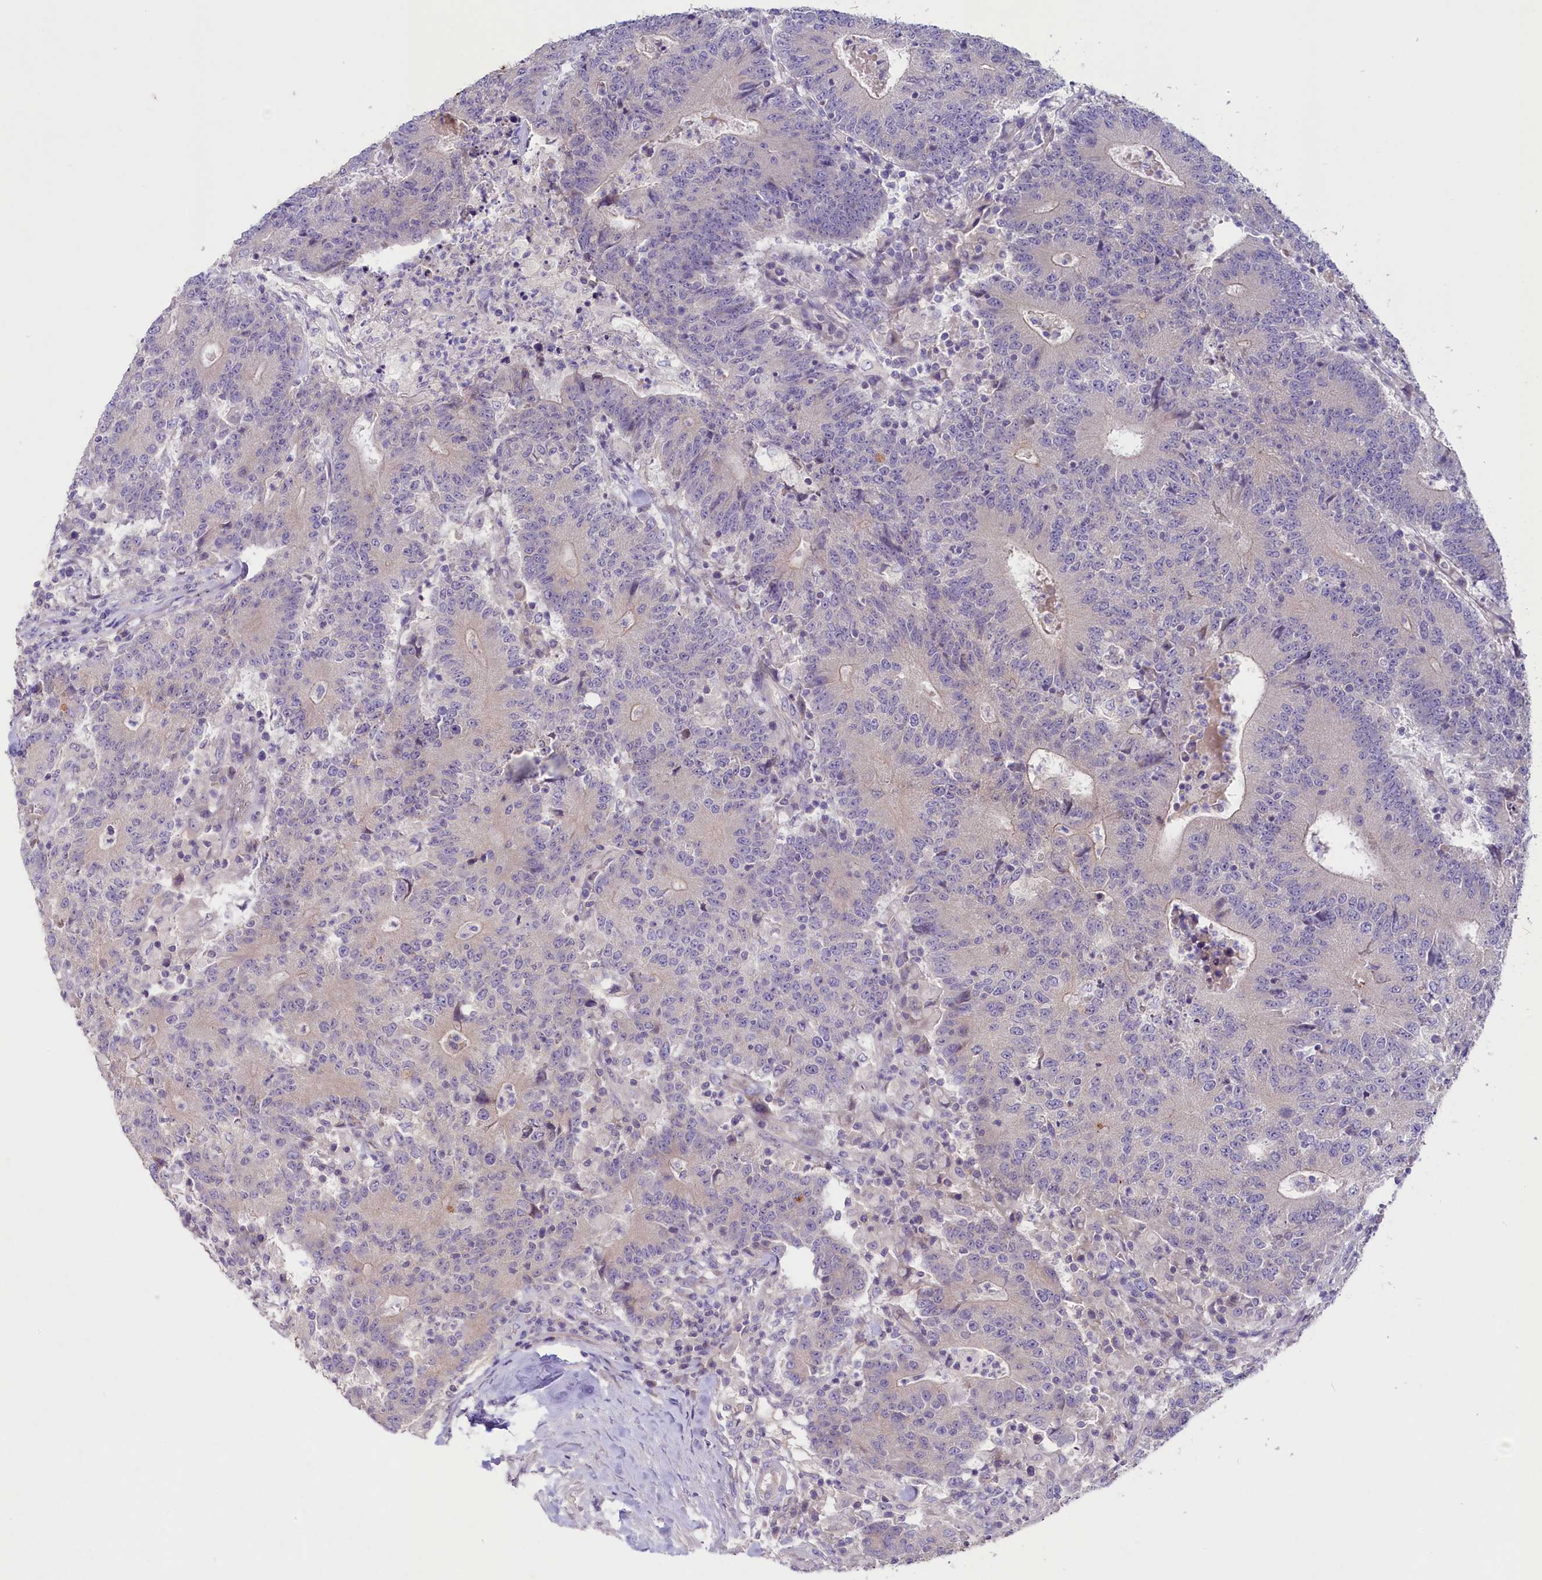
{"staining": {"intensity": "negative", "quantity": "none", "location": "none"}, "tissue": "colorectal cancer", "cell_type": "Tumor cells", "image_type": "cancer", "snomed": [{"axis": "morphology", "description": "Adenocarcinoma, NOS"}, {"axis": "topography", "description": "Colon"}], "caption": "The immunohistochemistry histopathology image has no significant staining in tumor cells of colorectal cancer (adenocarcinoma) tissue.", "gene": "CD99L2", "patient": {"sex": "female", "age": 75}}